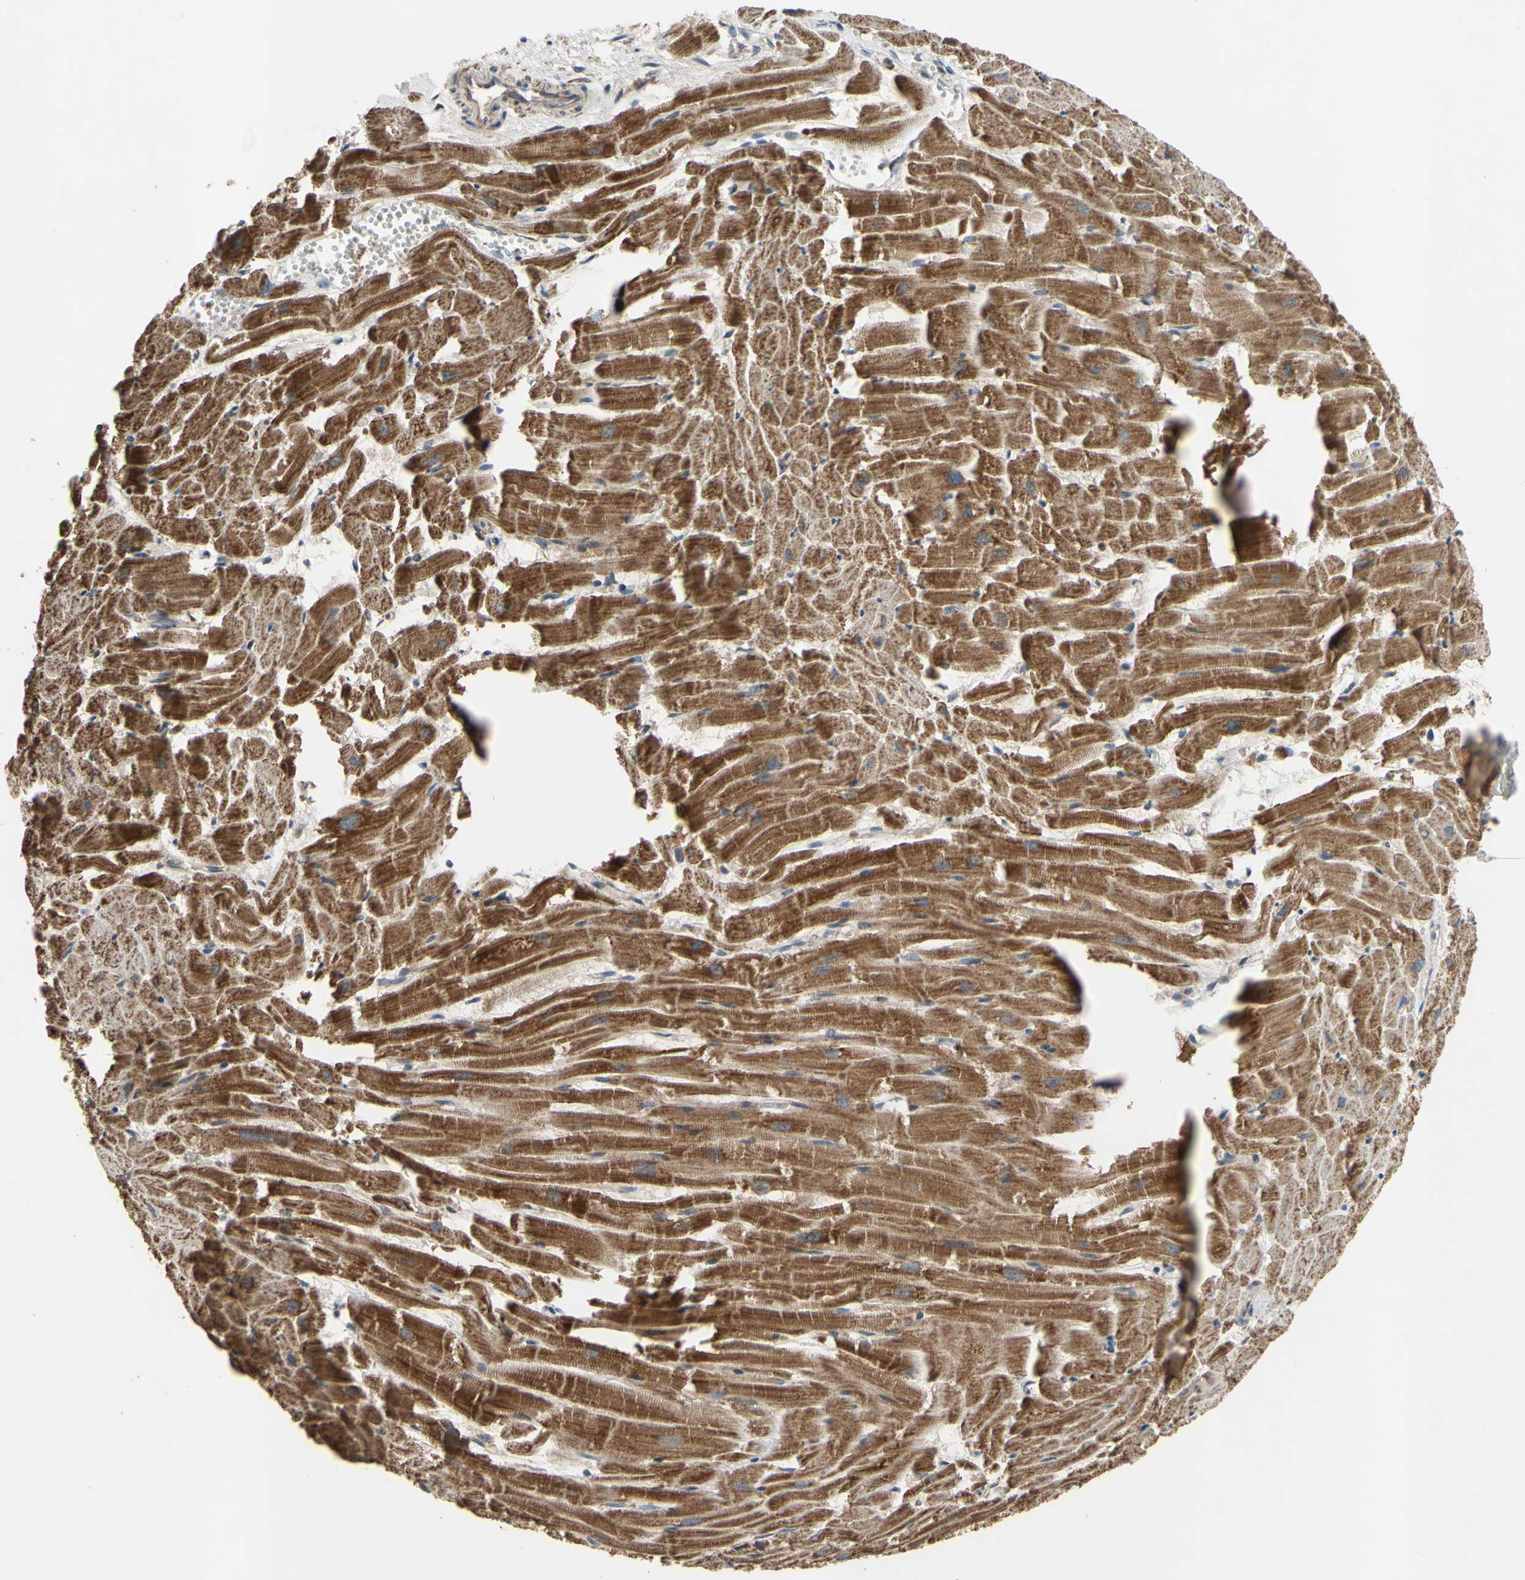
{"staining": {"intensity": "moderate", "quantity": ">75%", "location": "cytoplasmic/membranous"}, "tissue": "heart muscle", "cell_type": "Cardiomyocytes", "image_type": "normal", "snomed": [{"axis": "morphology", "description": "Normal tissue, NOS"}, {"axis": "topography", "description": "Heart"}], "caption": "Heart muscle stained for a protein (brown) exhibits moderate cytoplasmic/membranous positive positivity in about >75% of cardiomyocytes.", "gene": "CD164", "patient": {"sex": "female", "age": 19}}